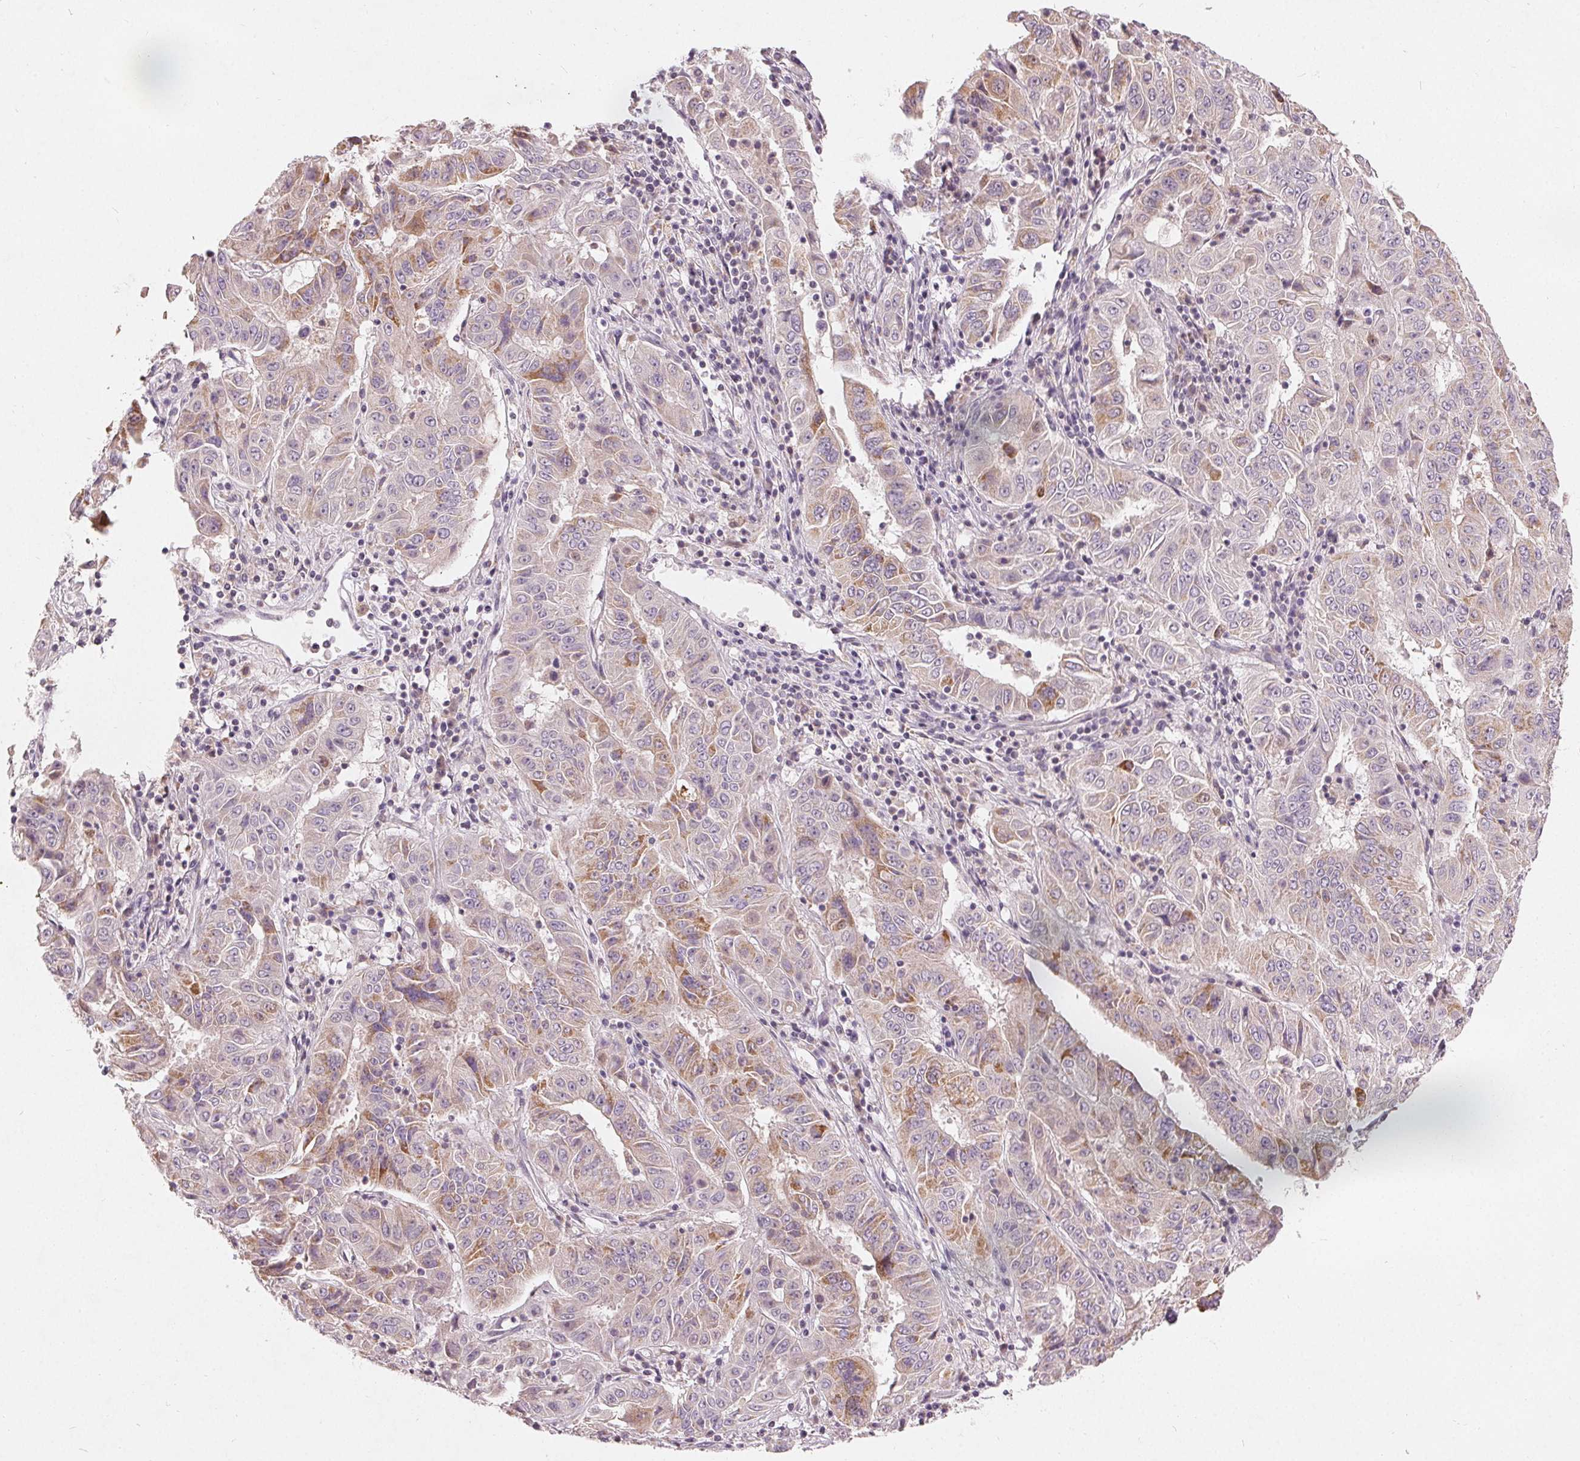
{"staining": {"intensity": "moderate", "quantity": "<25%", "location": "cytoplasmic/membranous"}, "tissue": "pancreatic cancer", "cell_type": "Tumor cells", "image_type": "cancer", "snomed": [{"axis": "morphology", "description": "Adenocarcinoma, NOS"}, {"axis": "topography", "description": "Pancreas"}], "caption": "Immunohistochemical staining of human pancreatic cancer (adenocarcinoma) displays low levels of moderate cytoplasmic/membranous positivity in approximately <25% of tumor cells.", "gene": "TRIM60", "patient": {"sex": "male", "age": 63}}